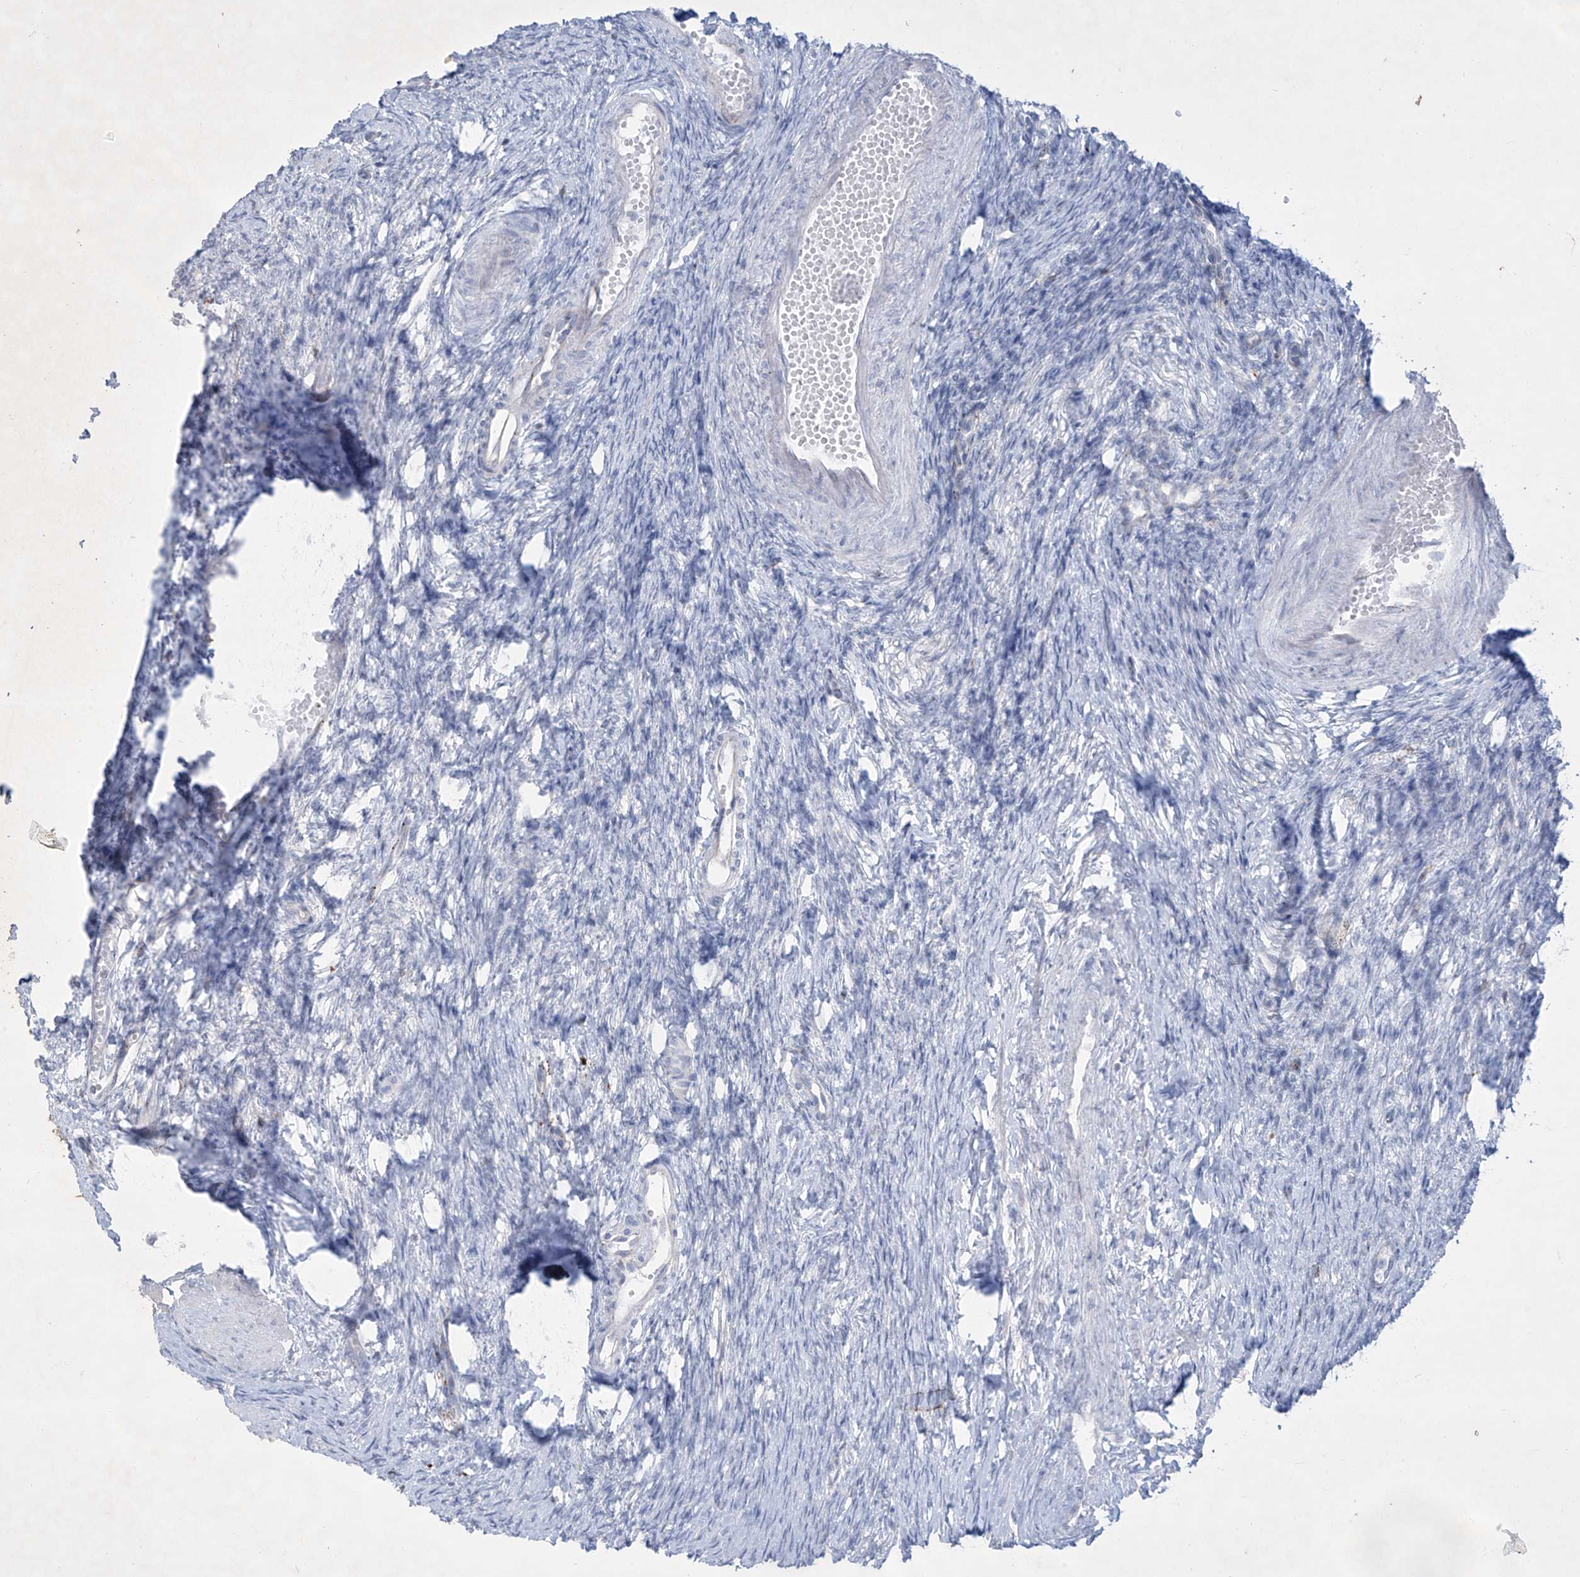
{"staining": {"intensity": "negative", "quantity": "none", "location": "none"}, "tissue": "ovary", "cell_type": "Follicle cells", "image_type": "normal", "snomed": [{"axis": "morphology", "description": "Normal tissue, NOS"}, {"axis": "morphology", "description": "Cyst, NOS"}, {"axis": "topography", "description": "Ovary"}], "caption": "The IHC photomicrograph has no significant staining in follicle cells of ovary. (Immunohistochemistry (ihc), brightfield microscopy, high magnification).", "gene": "GPR137C", "patient": {"sex": "female", "age": 33}}